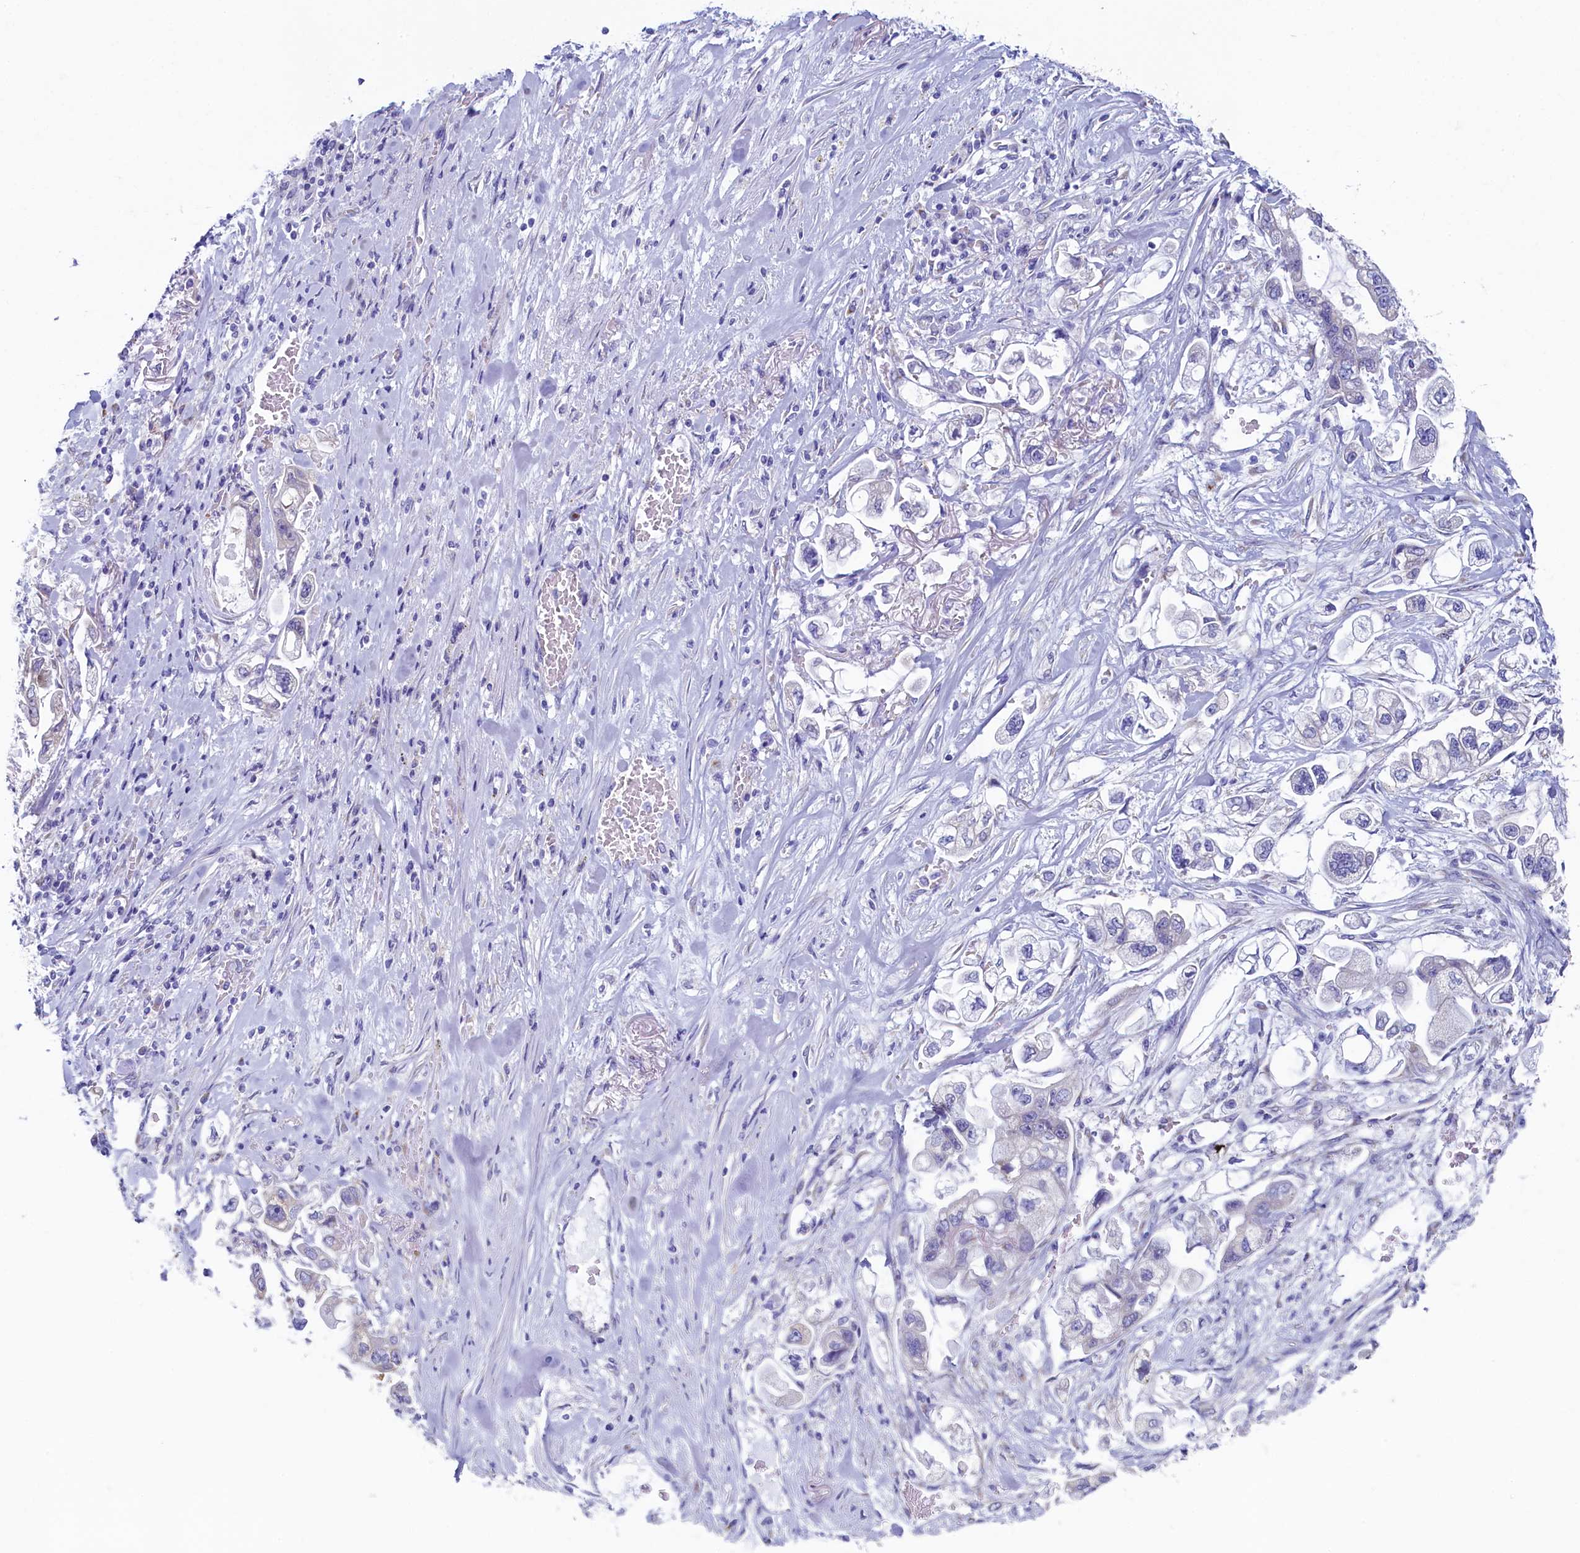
{"staining": {"intensity": "negative", "quantity": "none", "location": "none"}, "tissue": "stomach cancer", "cell_type": "Tumor cells", "image_type": "cancer", "snomed": [{"axis": "morphology", "description": "Adenocarcinoma, NOS"}, {"axis": "topography", "description": "Stomach"}], "caption": "This is an IHC histopathology image of adenocarcinoma (stomach). There is no staining in tumor cells.", "gene": "SKA3", "patient": {"sex": "male", "age": 62}}